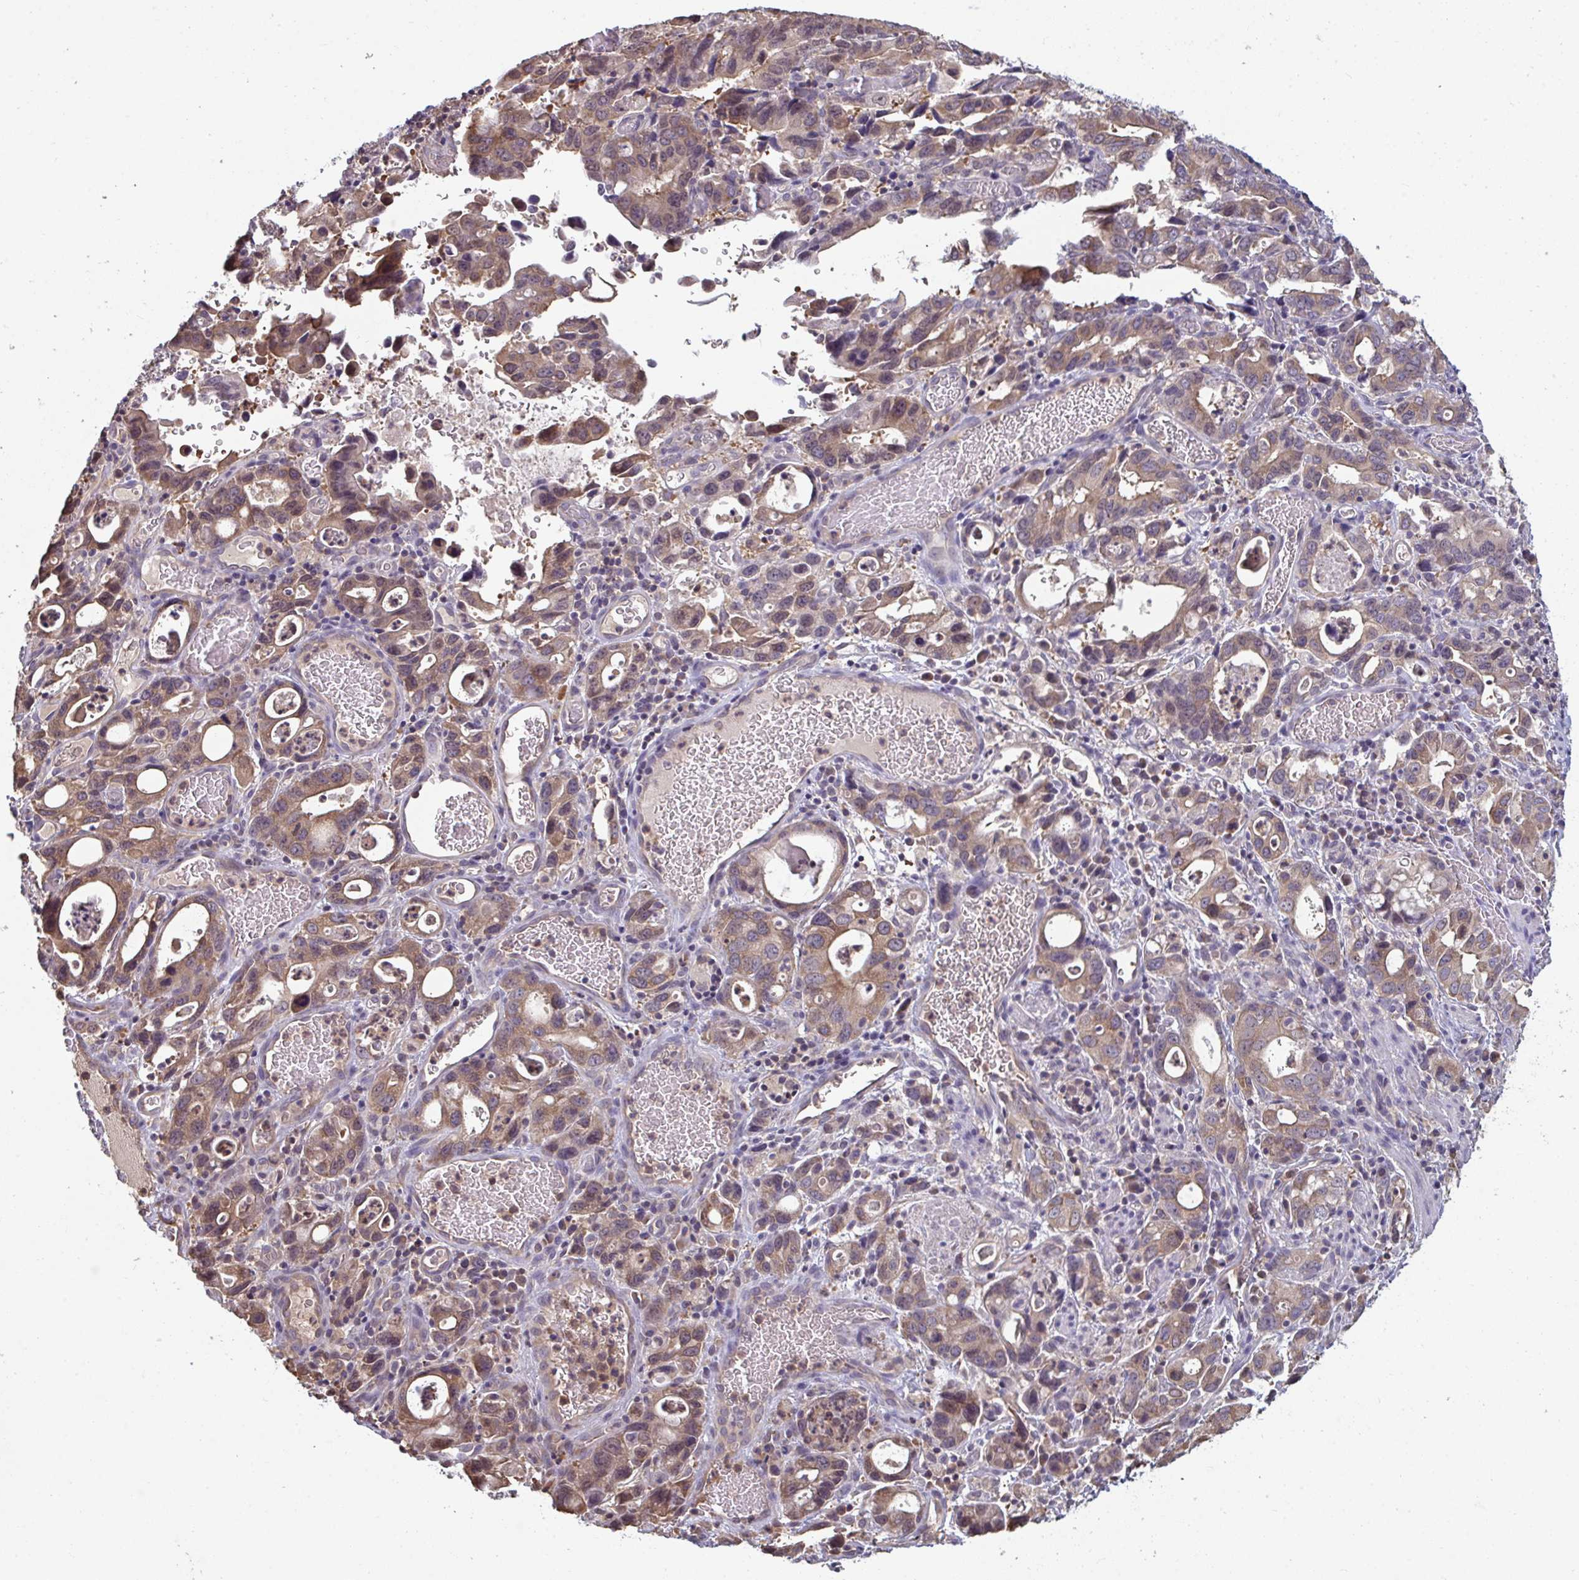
{"staining": {"intensity": "moderate", "quantity": ">75%", "location": "cytoplasmic/membranous,nuclear"}, "tissue": "stomach cancer", "cell_type": "Tumor cells", "image_type": "cancer", "snomed": [{"axis": "morphology", "description": "Adenocarcinoma, NOS"}, {"axis": "topography", "description": "Stomach, upper"}], "caption": "About >75% of tumor cells in human adenocarcinoma (stomach) show moderate cytoplasmic/membranous and nuclear protein staining as visualized by brown immunohistochemical staining.", "gene": "TTC9C", "patient": {"sex": "male", "age": 74}}